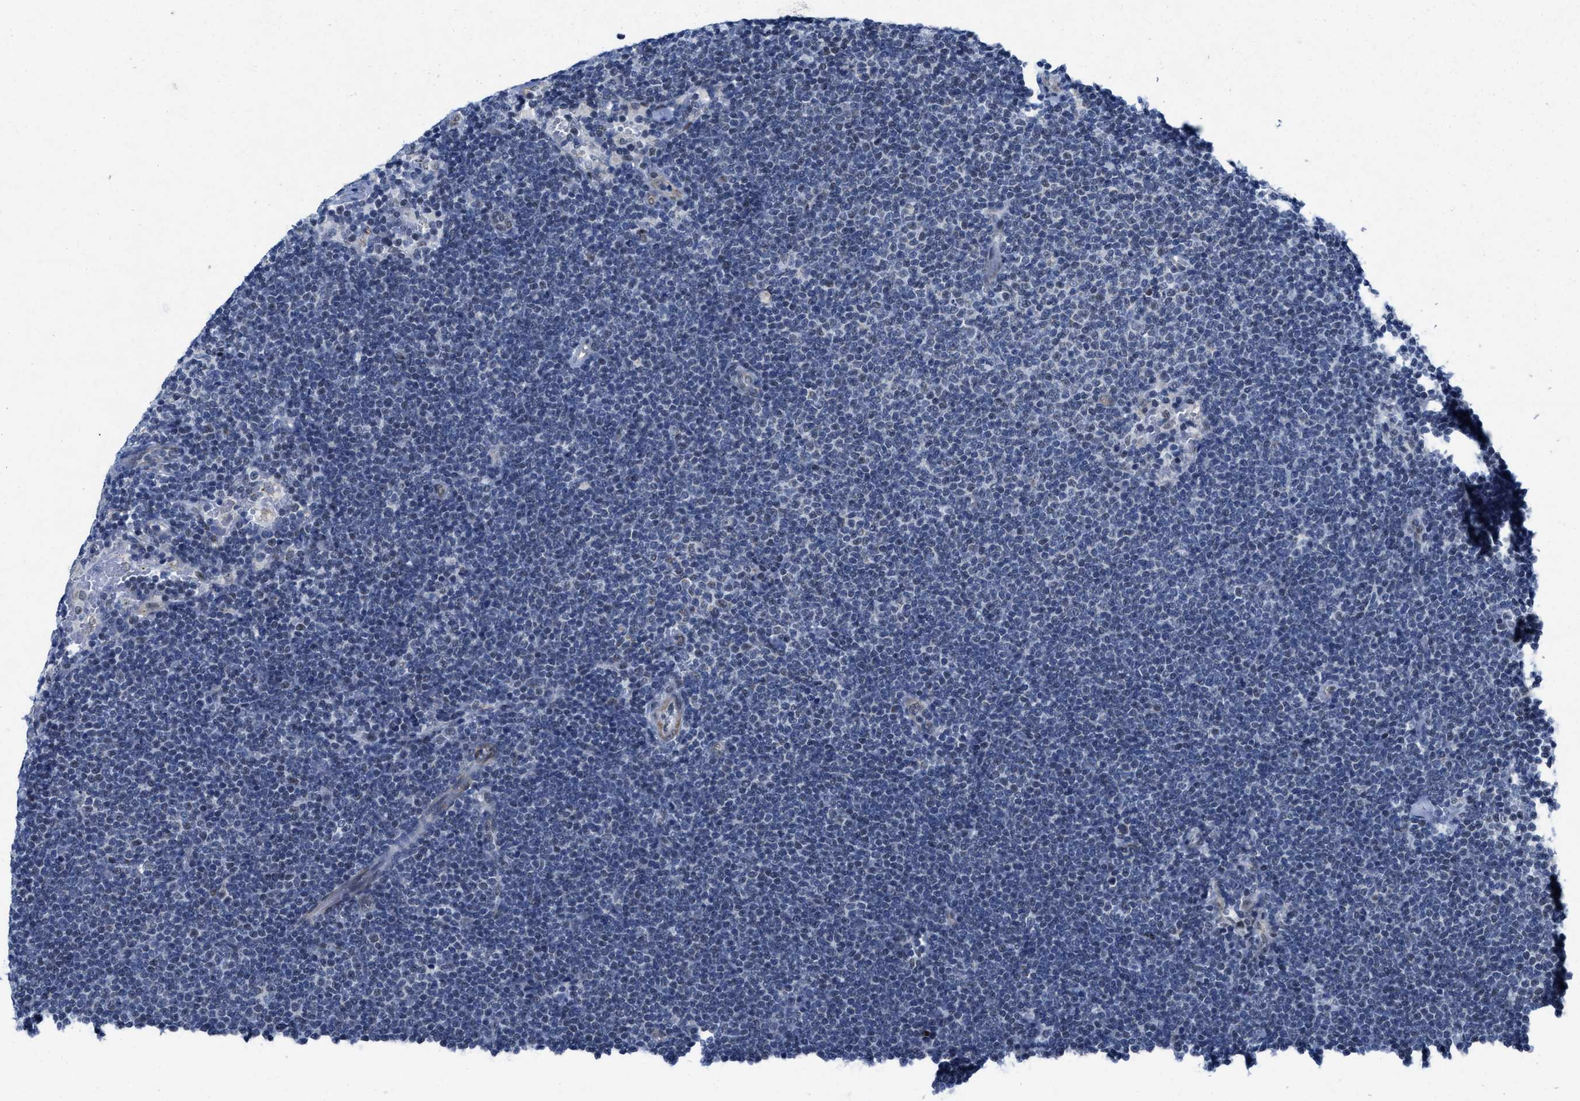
{"staining": {"intensity": "weak", "quantity": "<25%", "location": "nuclear"}, "tissue": "lymphoma", "cell_type": "Tumor cells", "image_type": "cancer", "snomed": [{"axis": "morphology", "description": "Malignant lymphoma, non-Hodgkin's type, Low grade"}, {"axis": "topography", "description": "Lymph node"}], "caption": "Tumor cells show no significant positivity in lymphoma.", "gene": "ID3", "patient": {"sex": "female", "age": 53}}